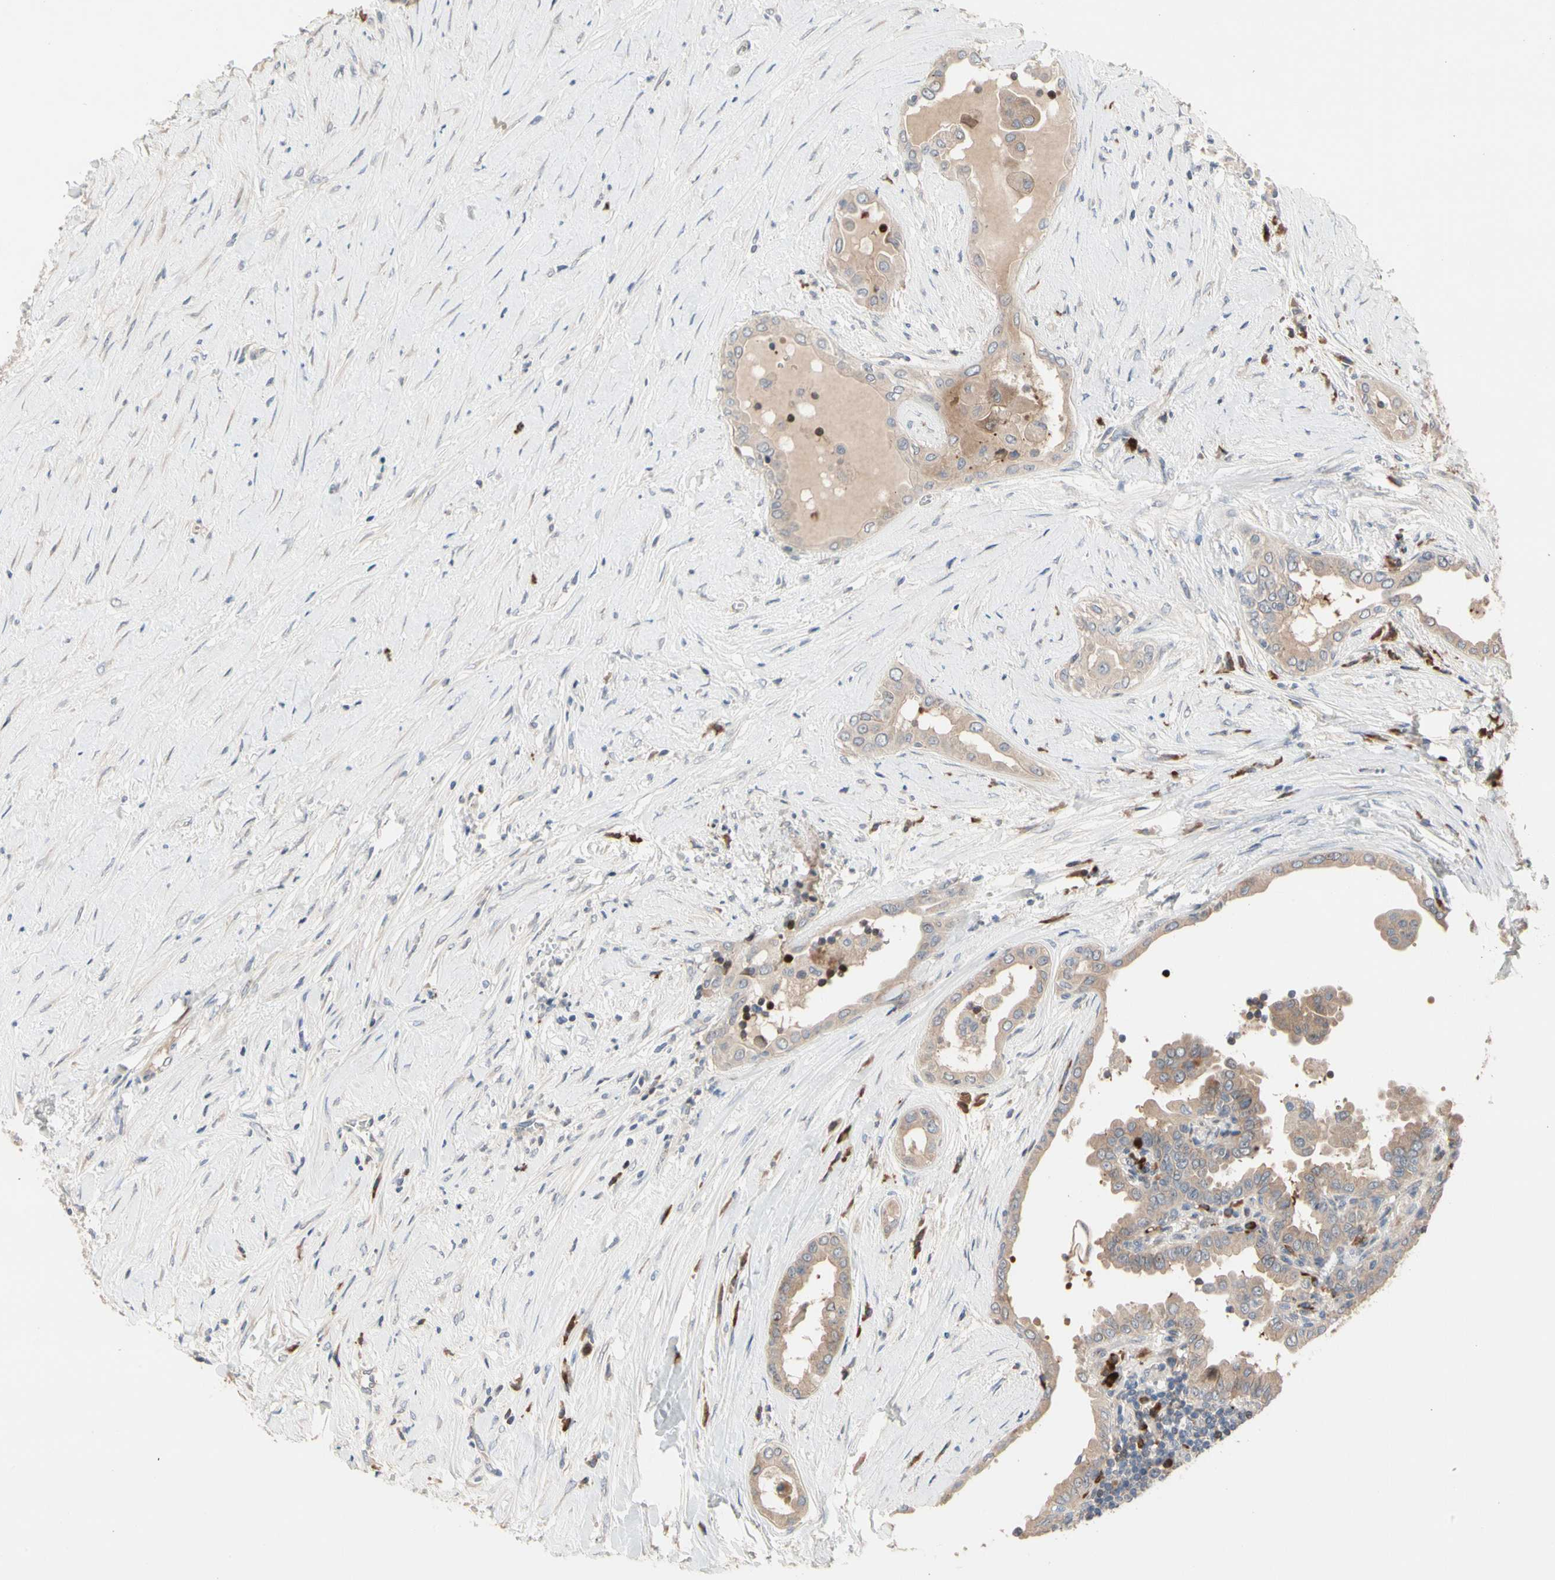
{"staining": {"intensity": "weak", "quantity": ">75%", "location": "cytoplasmic/membranous"}, "tissue": "thyroid cancer", "cell_type": "Tumor cells", "image_type": "cancer", "snomed": [{"axis": "morphology", "description": "Papillary adenocarcinoma, NOS"}, {"axis": "topography", "description": "Thyroid gland"}], "caption": "High-magnification brightfield microscopy of thyroid cancer (papillary adenocarcinoma) stained with DAB (3,3'-diaminobenzidine) (brown) and counterstained with hematoxylin (blue). tumor cells exhibit weak cytoplasmic/membranous staining is appreciated in about>75% of cells.", "gene": "HMGCR", "patient": {"sex": "male", "age": 33}}